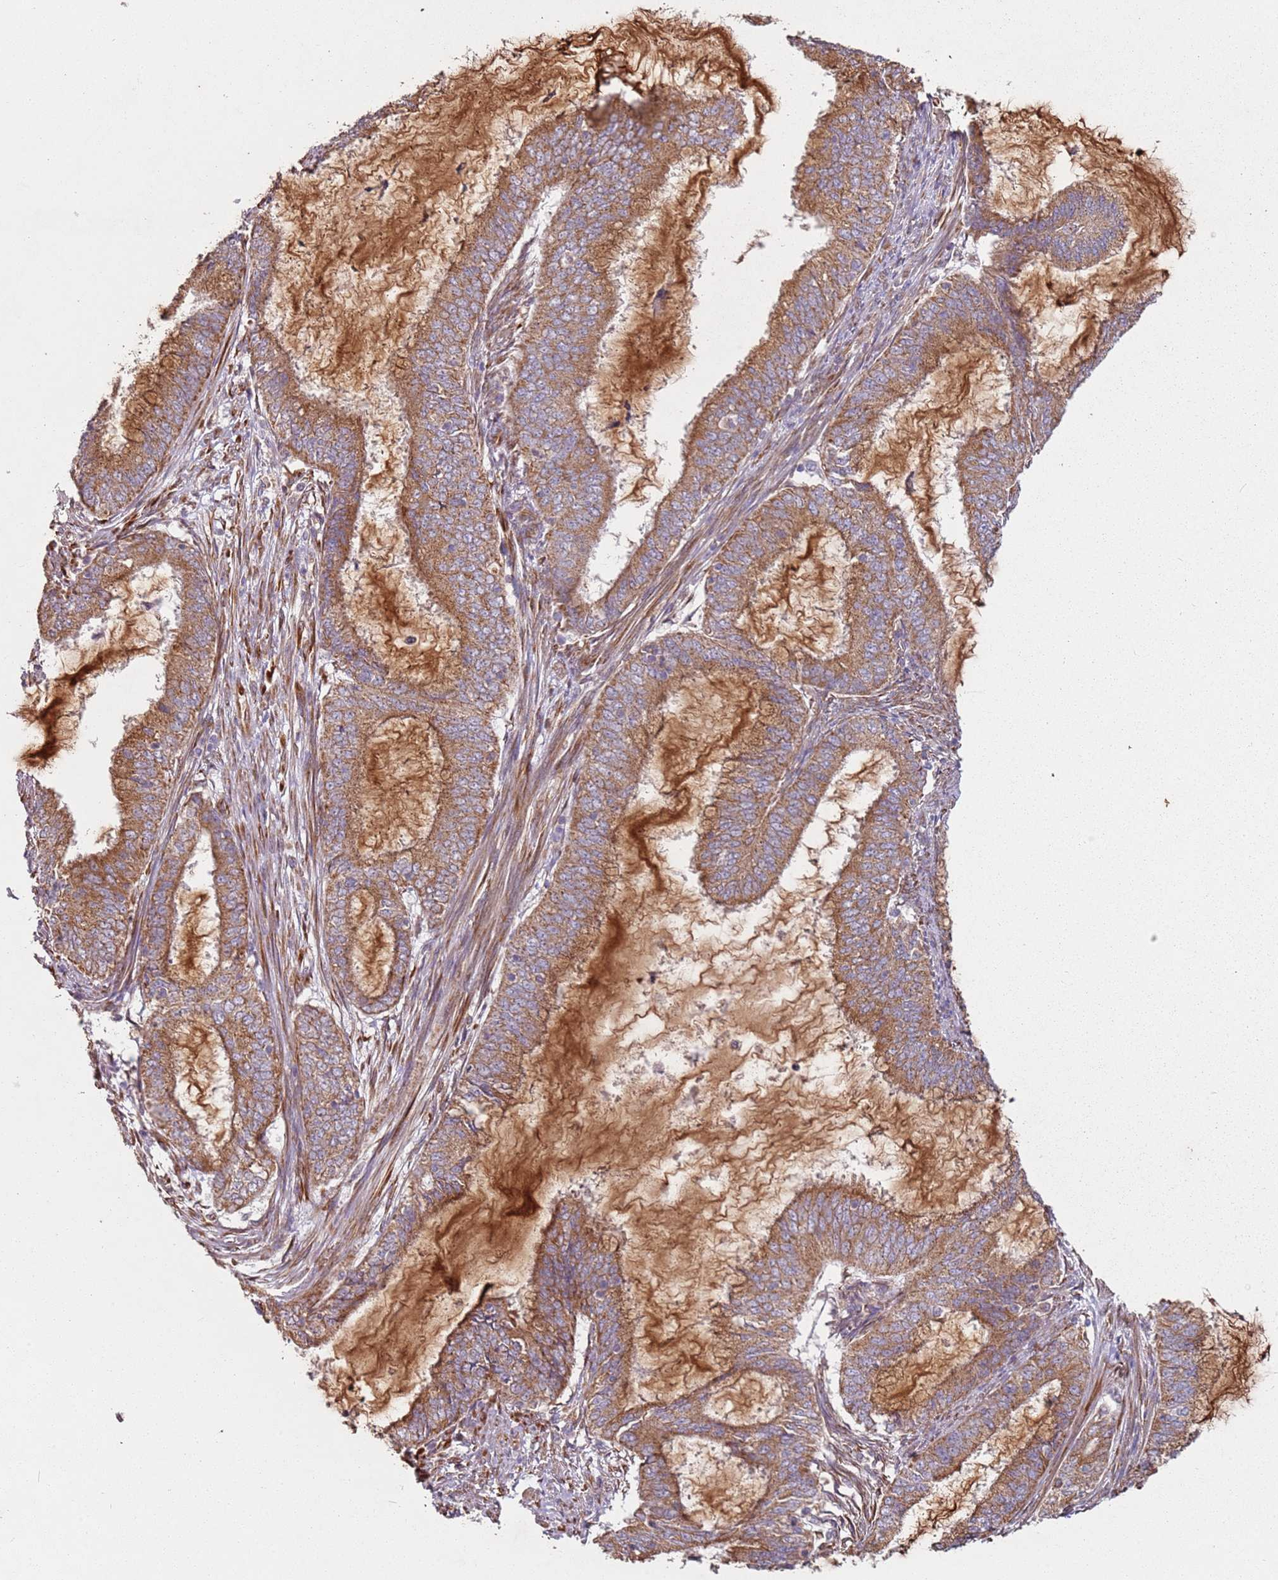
{"staining": {"intensity": "moderate", "quantity": ">75%", "location": "cytoplasmic/membranous"}, "tissue": "endometrial cancer", "cell_type": "Tumor cells", "image_type": "cancer", "snomed": [{"axis": "morphology", "description": "Adenocarcinoma, NOS"}, {"axis": "topography", "description": "Endometrium"}], "caption": "Protein staining of adenocarcinoma (endometrial) tissue reveals moderate cytoplasmic/membranous expression in about >75% of tumor cells.", "gene": "ARFRP1", "patient": {"sex": "female", "age": 51}}